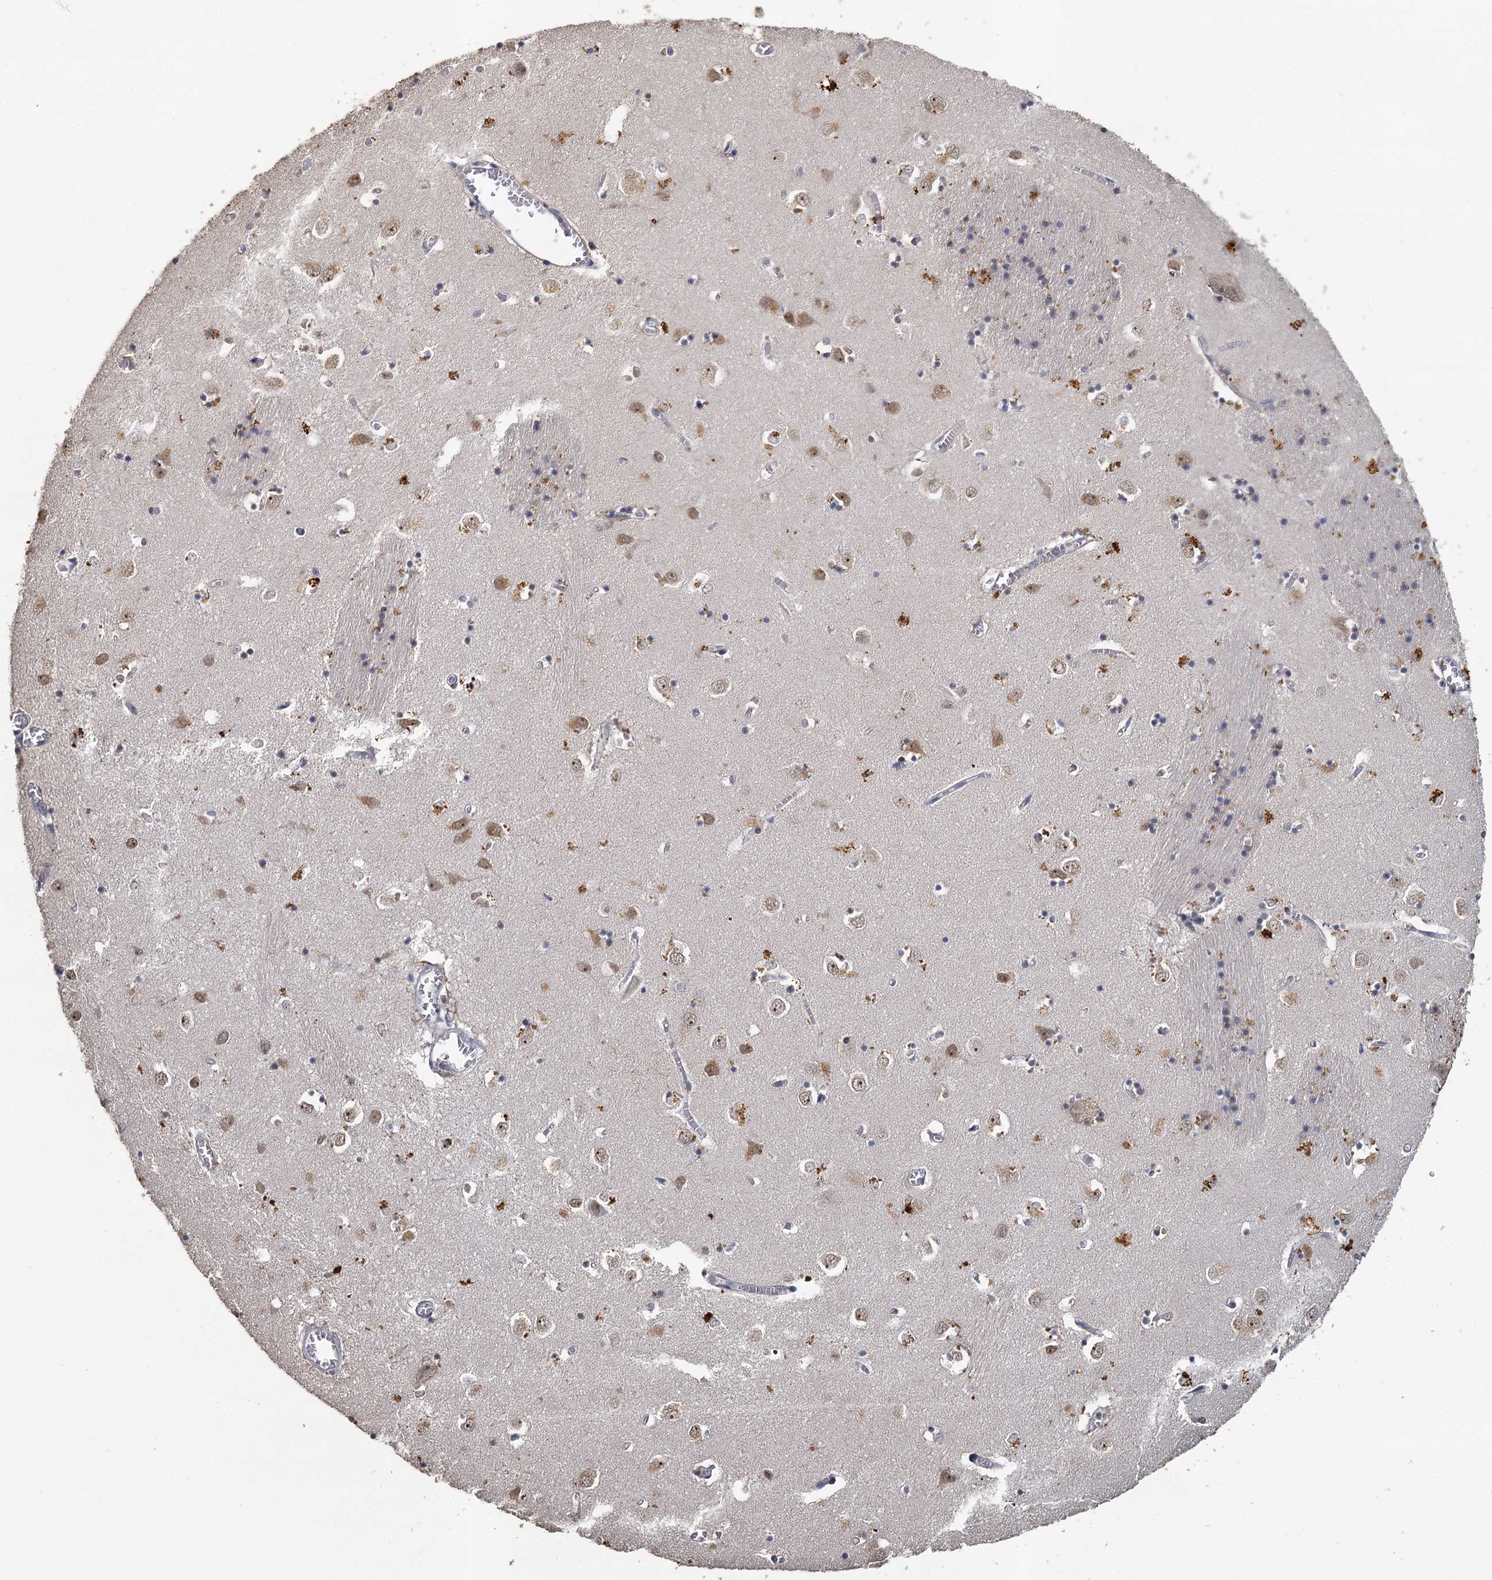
{"staining": {"intensity": "negative", "quantity": "none", "location": "none"}, "tissue": "caudate", "cell_type": "Glial cells", "image_type": "normal", "snomed": [{"axis": "morphology", "description": "Normal tissue, NOS"}, {"axis": "topography", "description": "Lateral ventricle wall"}], "caption": "The IHC micrograph has no significant positivity in glial cells of caudate.", "gene": "MUCL1", "patient": {"sex": "male", "age": 37}}